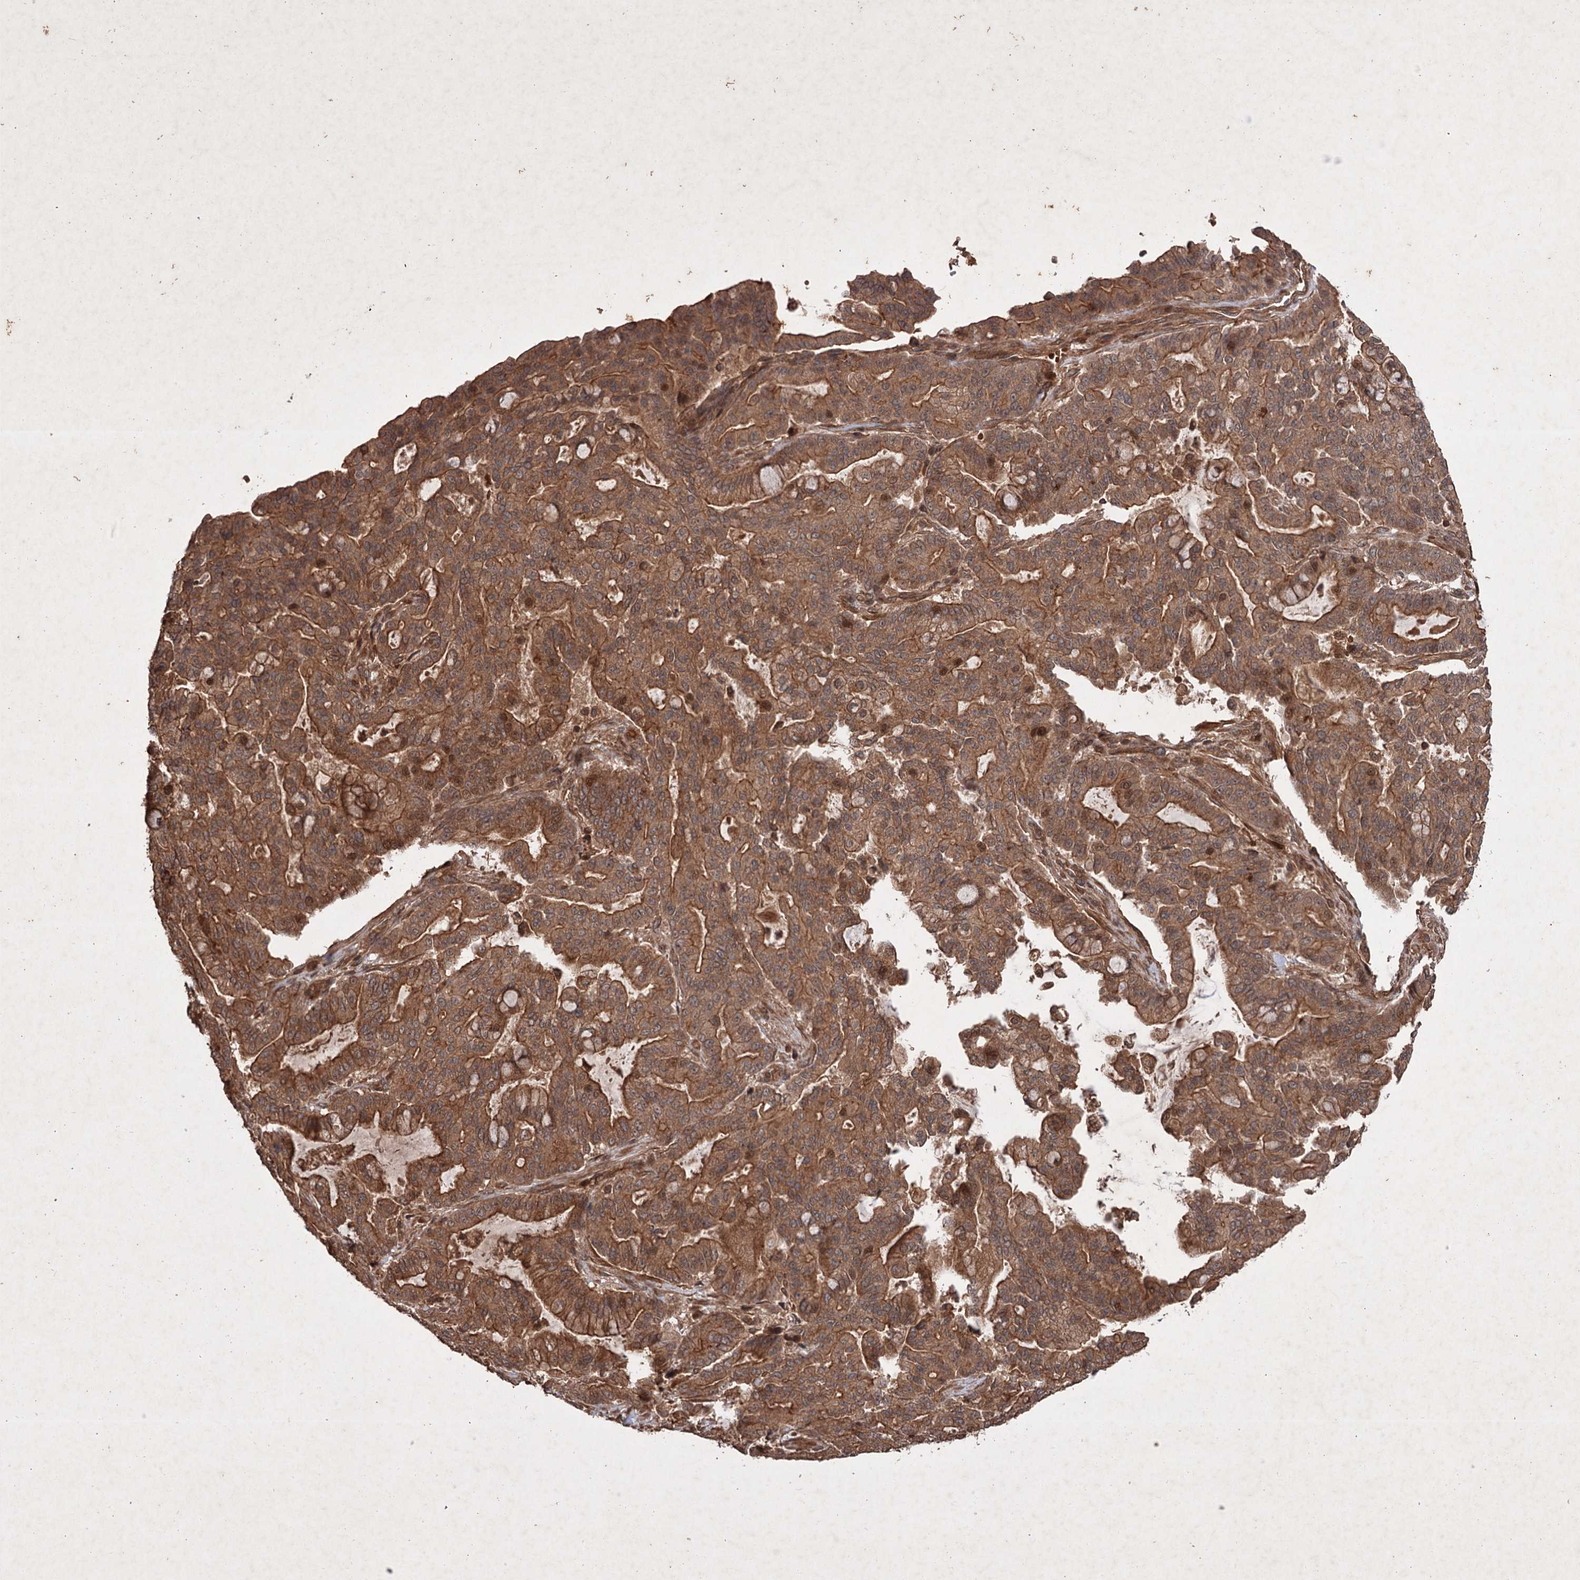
{"staining": {"intensity": "strong", "quantity": ">75%", "location": "cytoplasmic/membranous"}, "tissue": "pancreatic cancer", "cell_type": "Tumor cells", "image_type": "cancer", "snomed": [{"axis": "morphology", "description": "Adenocarcinoma, NOS"}, {"axis": "topography", "description": "Pancreas"}], "caption": "Pancreatic cancer was stained to show a protein in brown. There is high levels of strong cytoplasmic/membranous positivity in approximately >75% of tumor cells. Immunohistochemistry (ihc) stains the protein of interest in brown and the nuclei are stained blue.", "gene": "ADK", "patient": {"sex": "male", "age": 63}}